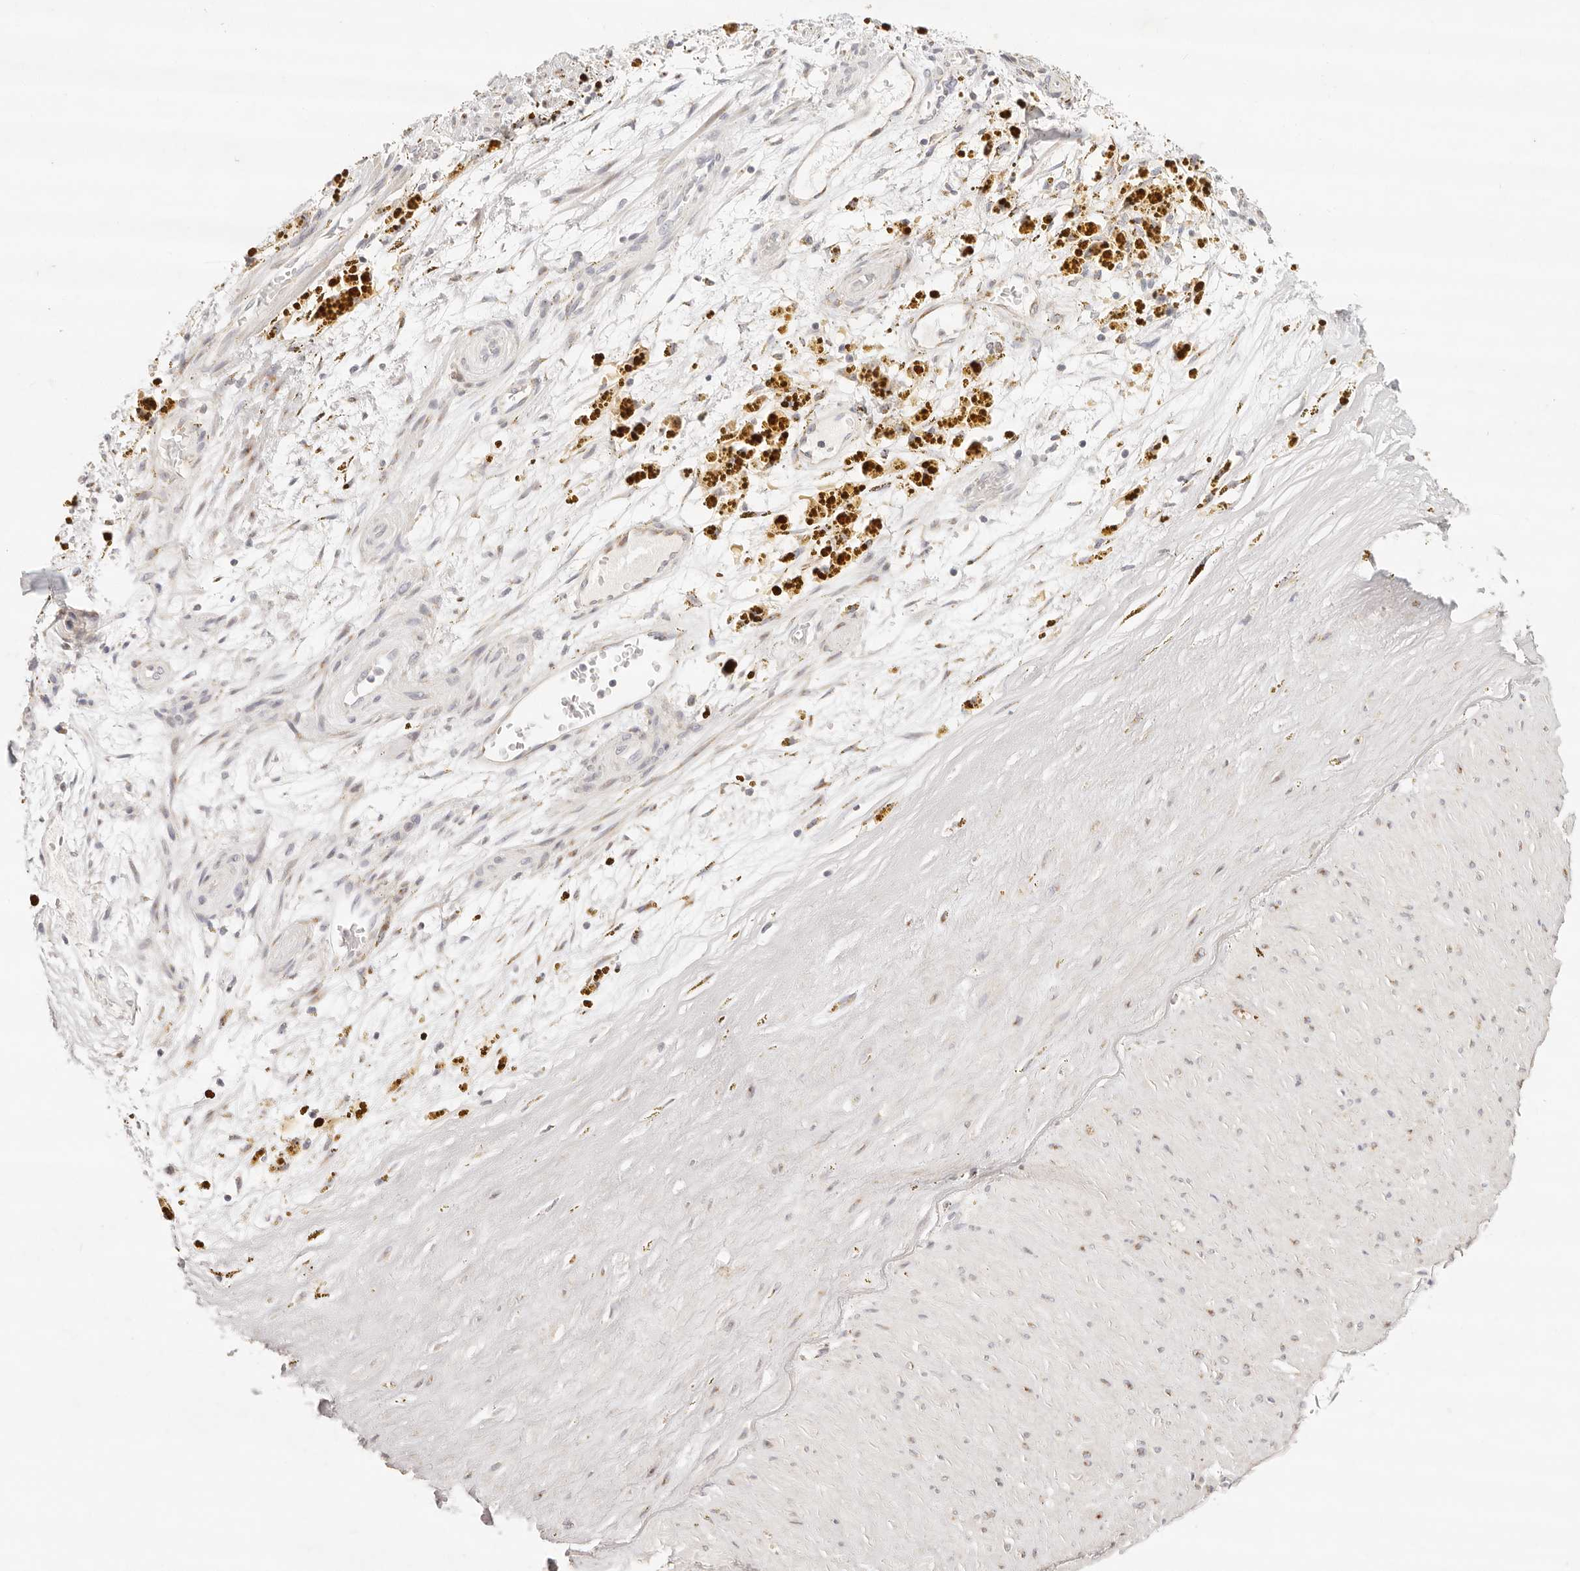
{"staining": {"intensity": "weak", "quantity": ">75%", "location": "cytoplasmic/membranous"}, "tissue": "soft tissue", "cell_type": "Fibroblasts", "image_type": "normal", "snomed": [{"axis": "morphology", "description": "Normal tissue, NOS"}, {"axis": "topography", "description": "Soft tissue"}], "caption": "A histopathology image of soft tissue stained for a protein displays weak cytoplasmic/membranous brown staining in fibroblasts. The staining was performed using DAB (3,3'-diaminobenzidine) to visualize the protein expression in brown, while the nuclei were stained in blue with hematoxylin (Magnification: 20x).", "gene": "GPR156", "patient": {"sex": "male", "age": 72}}